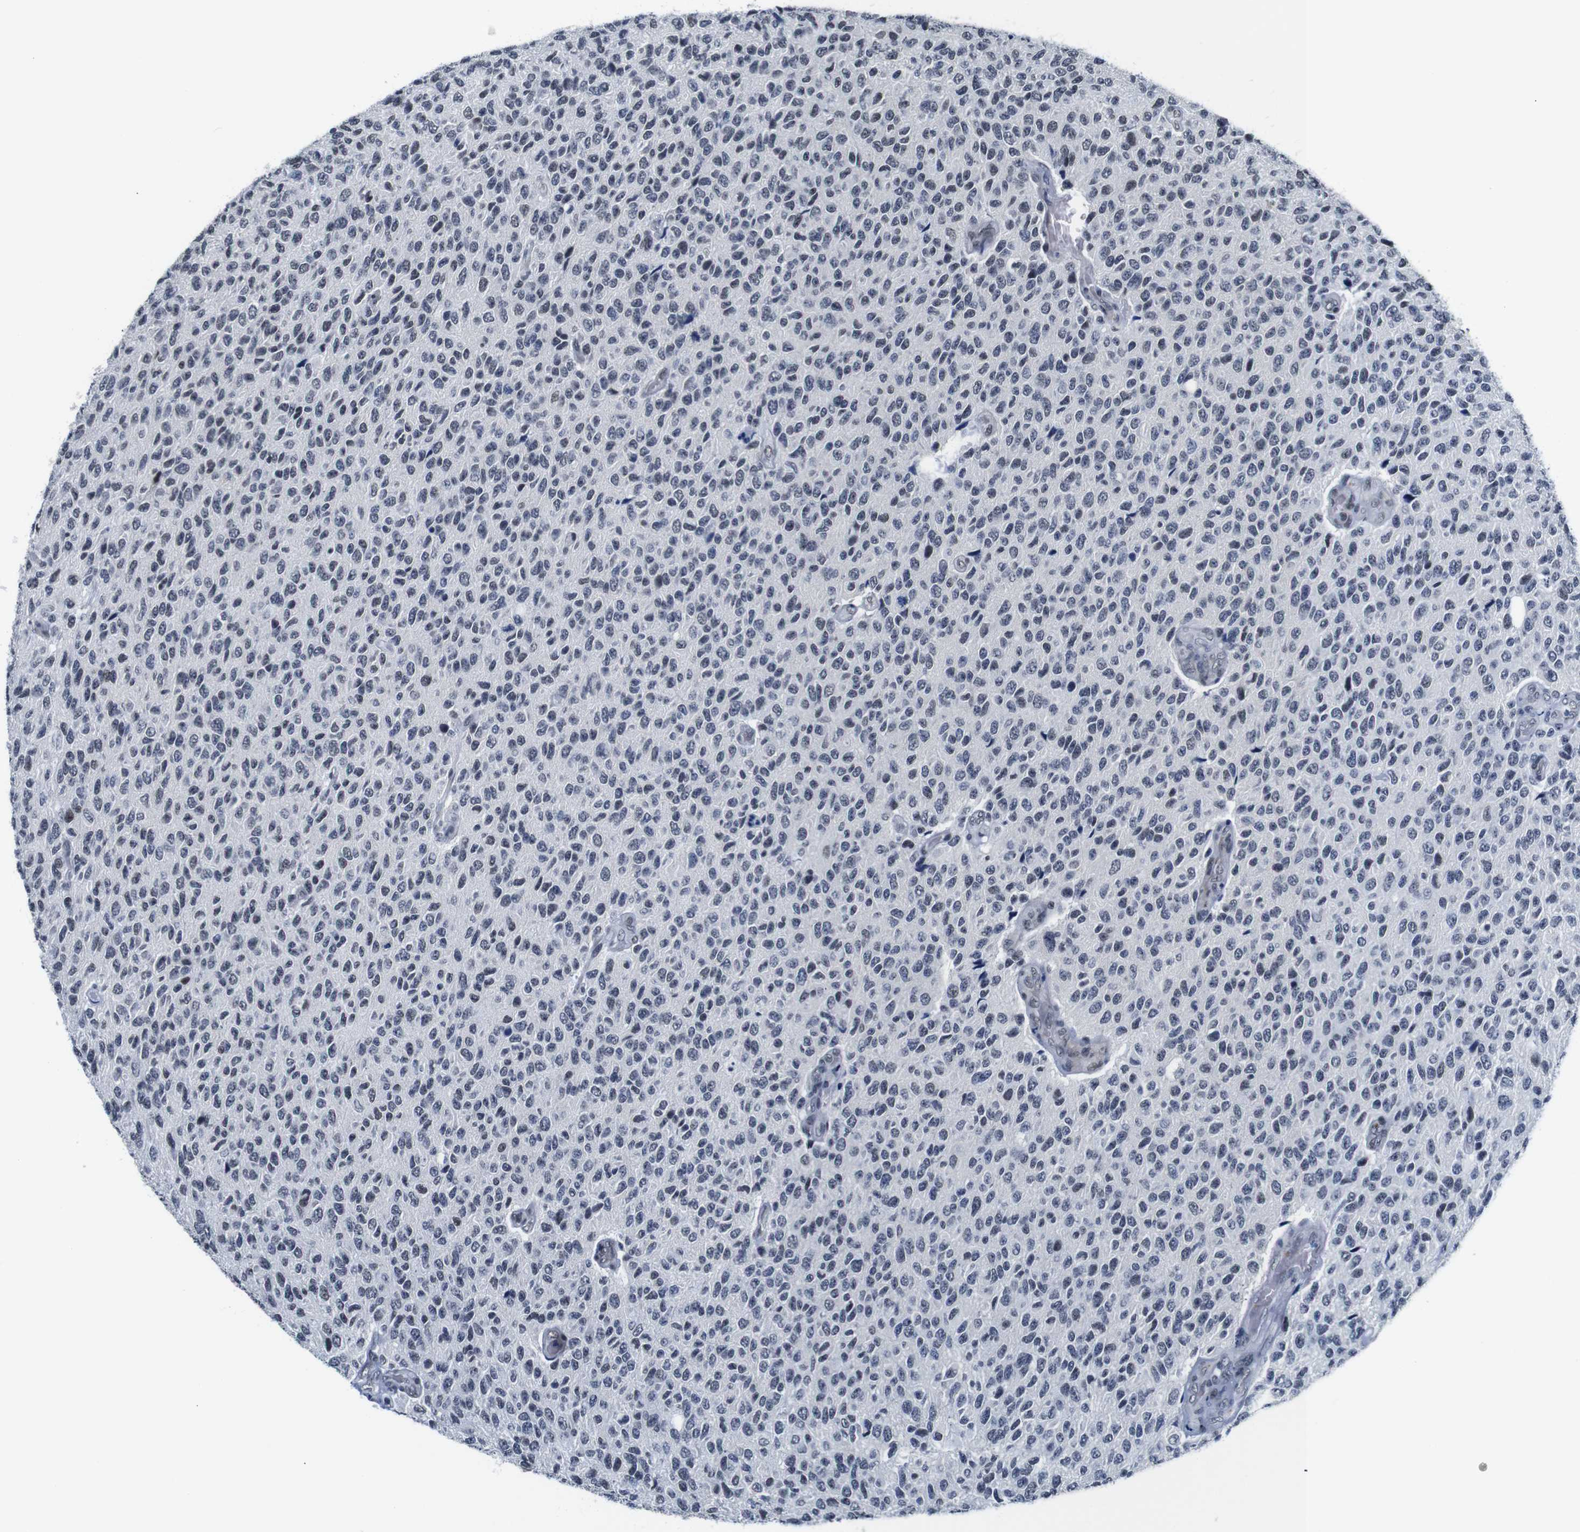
{"staining": {"intensity": "negative", "quantity": "none", "location": "none"}, "tissue": "glioma", "cell_type": "Tumor cells", "image_type": "cancer", "snomed": [{"axis": "morphology", "description": "Glioma, malignant, High grade"}, {"axis": "topography", "description": "pancreas cauda"}], "caption": "Immunohistochemistry photomicrograph of neoplastic tissue: human glioma stained with DAB (3,3'-diaminobenzidine) shows no significant protein positivity in tumor cells.", "gene": "ILDR2", "patient": {"sex": "male", "age": 60}}